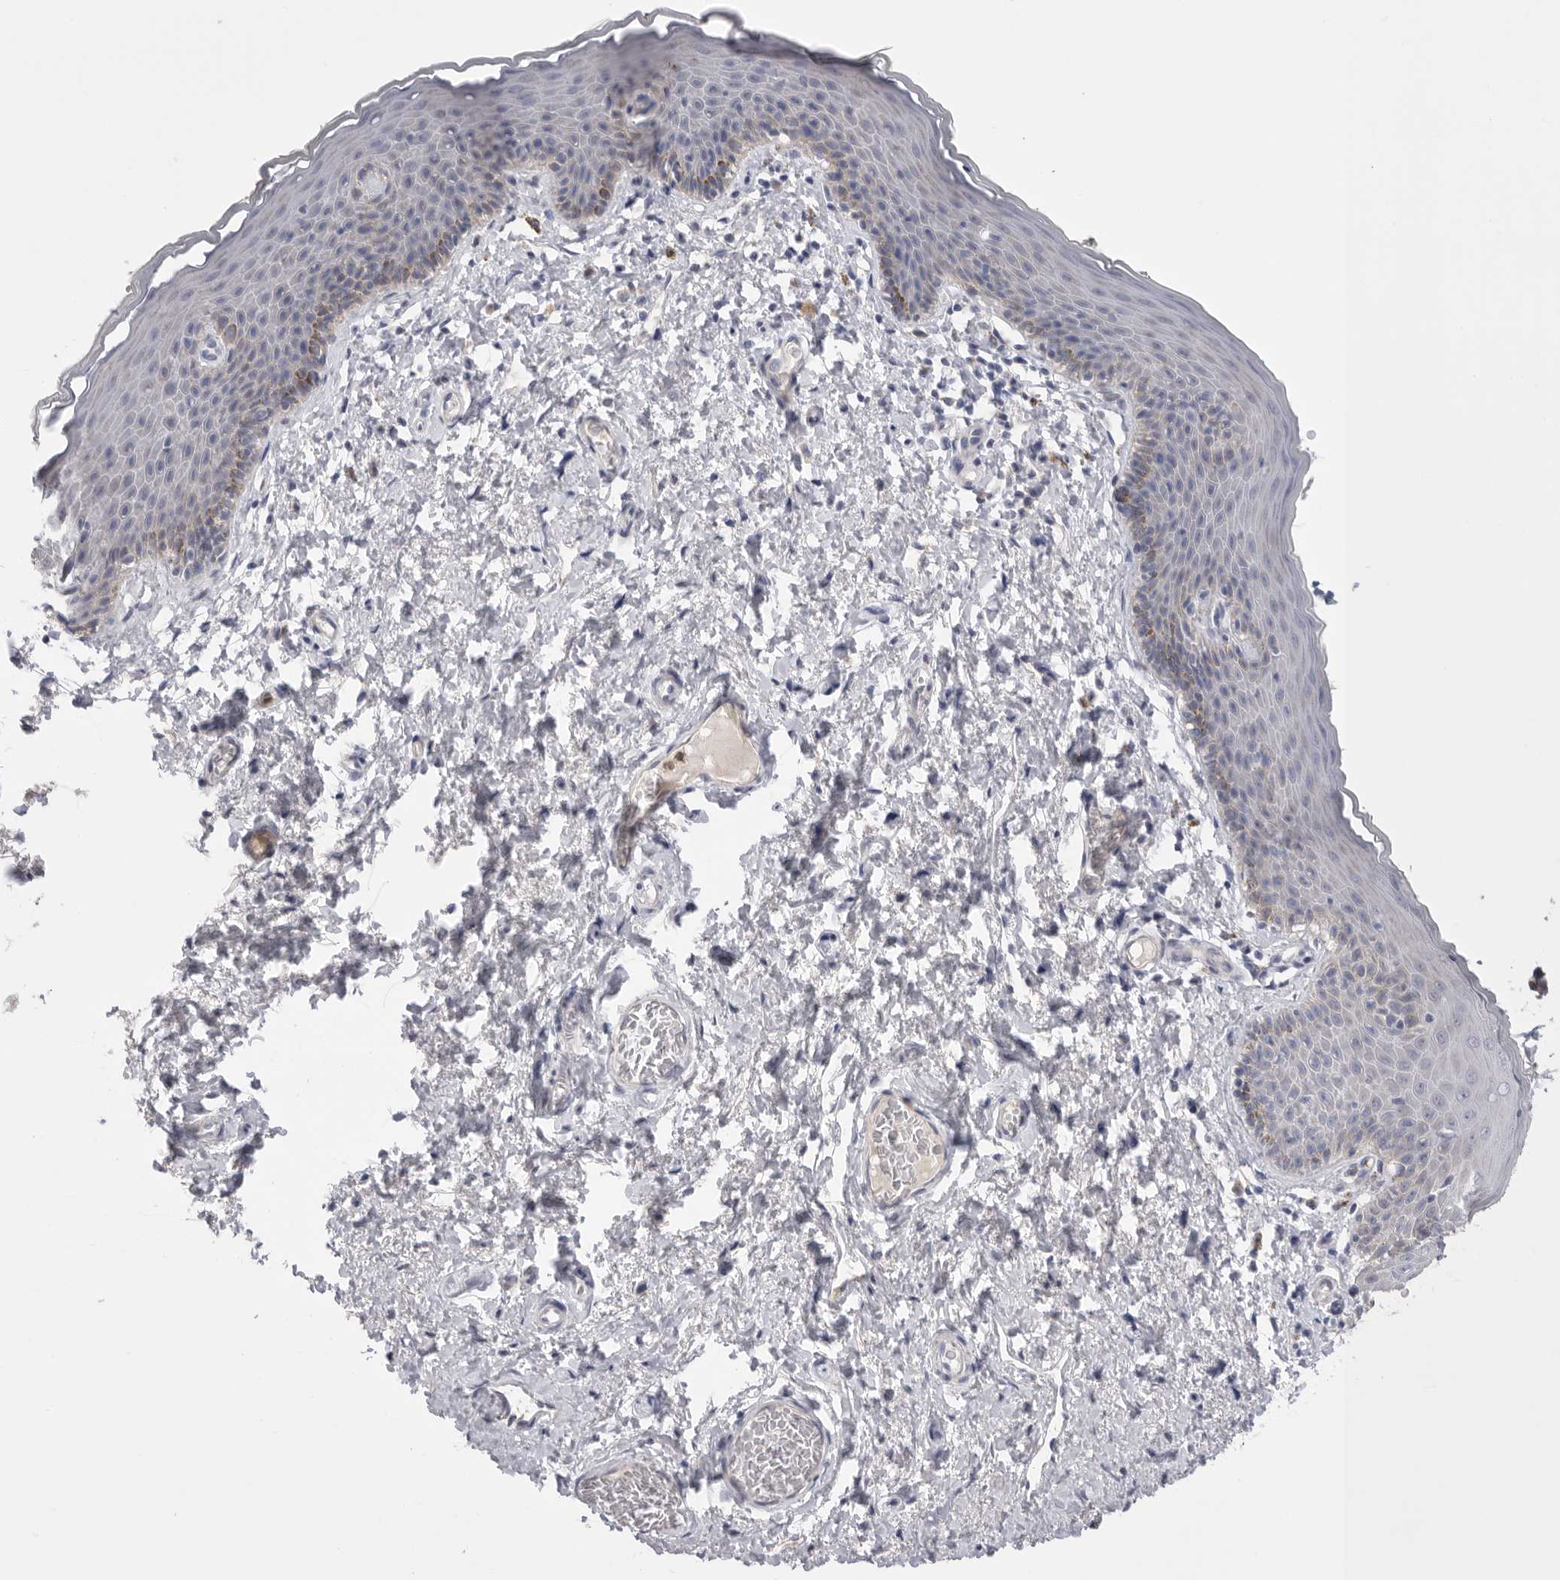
{"staining": {"intensity": "weak", "quantity": "<25%", "location": "cytoplasmic/membranous"}, "tissue": "skin", "cell_type": "Epidermal cells", "image_type": "normal", "snomed": [{"axis": "morphology", "description": "Normal tissue, NOS"}, {"axis": "topography", "description": "Vulva"}], "caption": "Immunohistochemistry (IHC) of normal human skin shows no expression in epidermal cells.", "gene": "CCDC126", "patient": {"sex": "female", "age": 66}}